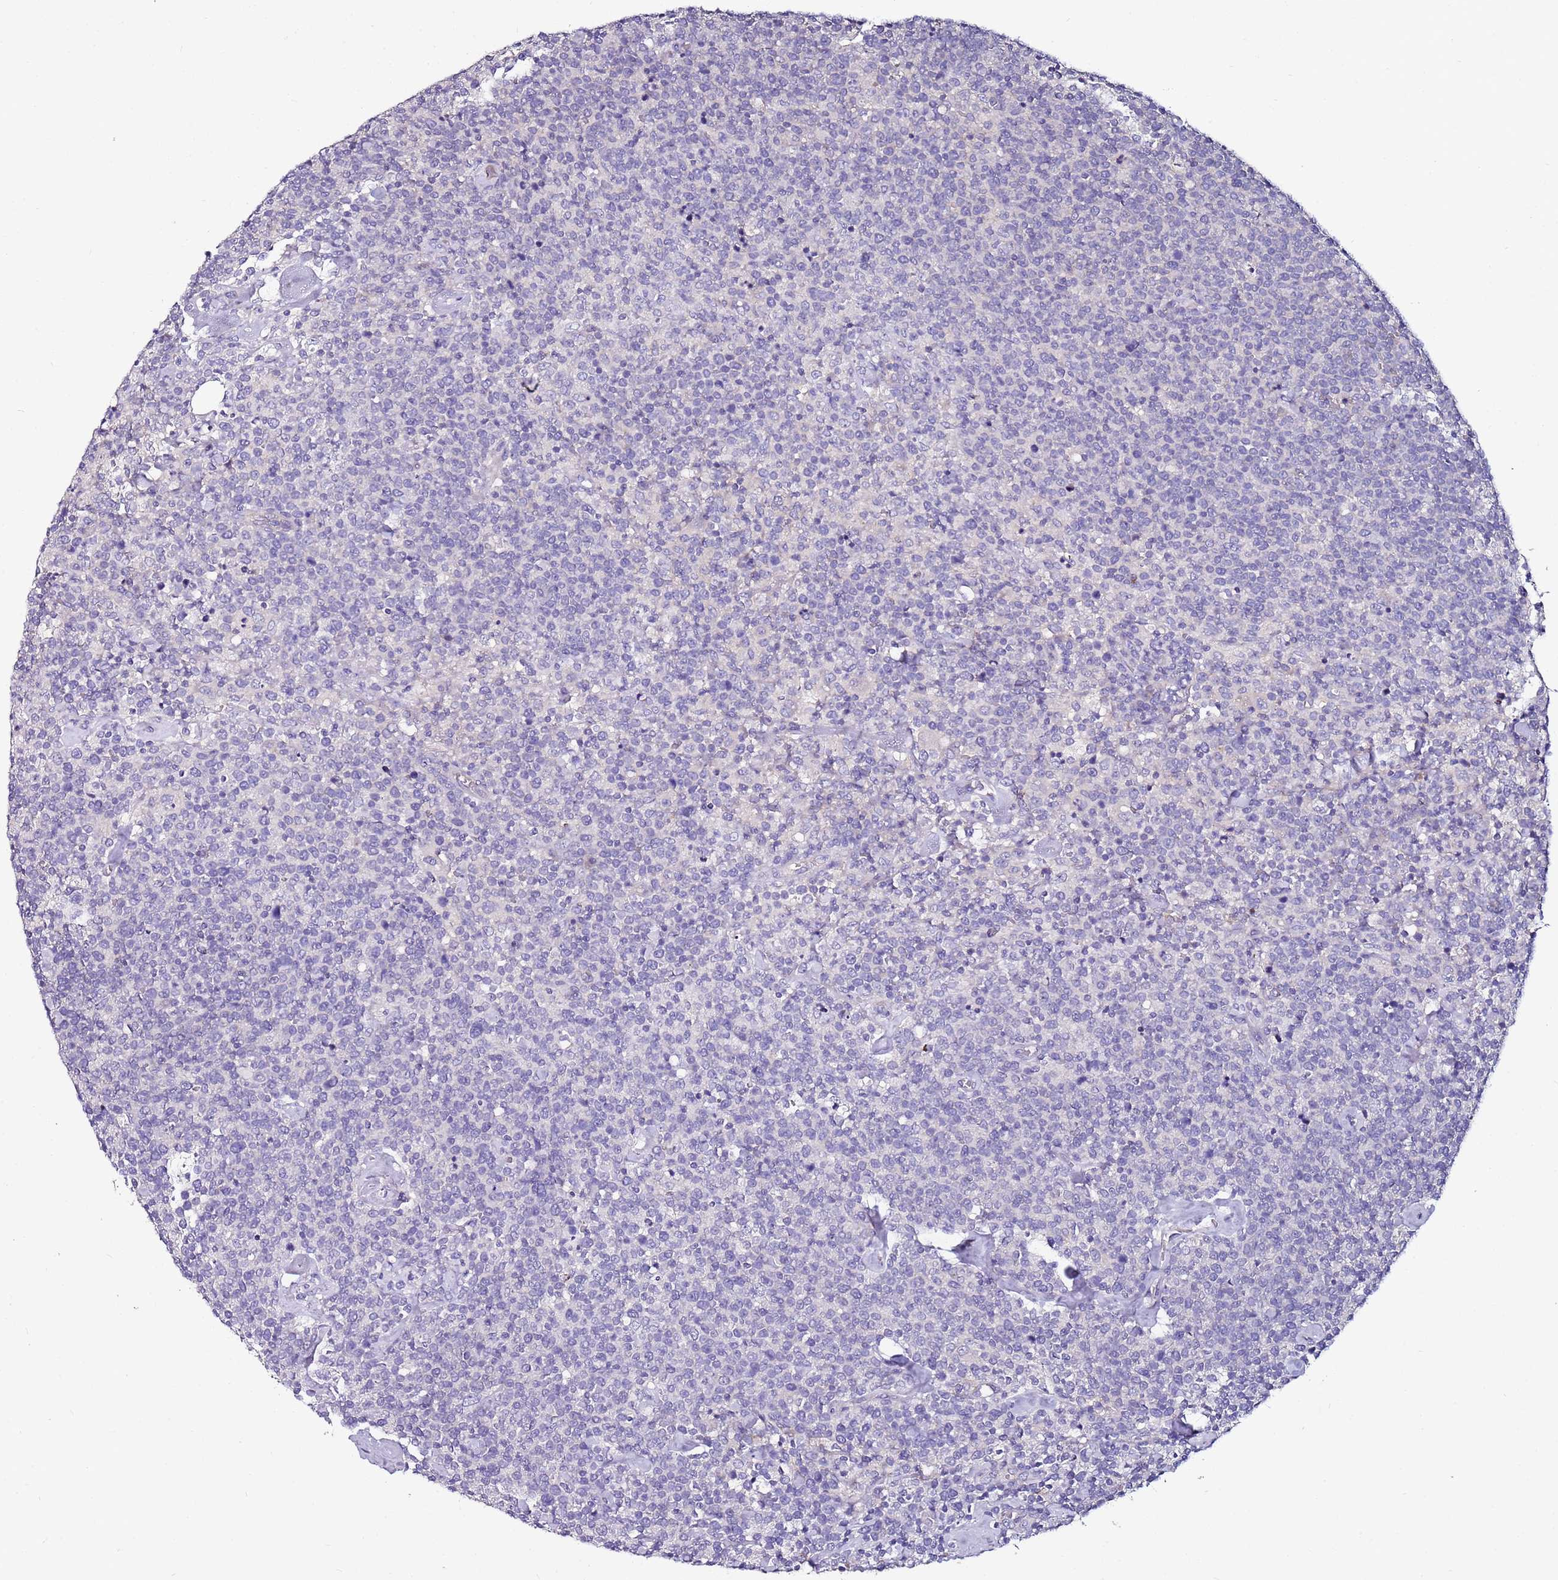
{"staining": {"intensity": "negative", "quantity": "none", "location": "none"}, "tissue": "lymphoma", "cell_type": "Tumor cells", "image_type": "cancer", "snomed": [{"axis": "morphology", "description": "Malignant lymphoma, non-Hodgkin's type, High grade"}, {"axis": "topography", "description": "Lymph node"}], "caption": "DAB immunohistochemical staining of lymphoma displays no significant positivity in tumor cells.", "gene": "SRRM5", "patient": {"sex": "male", "age": 61}}